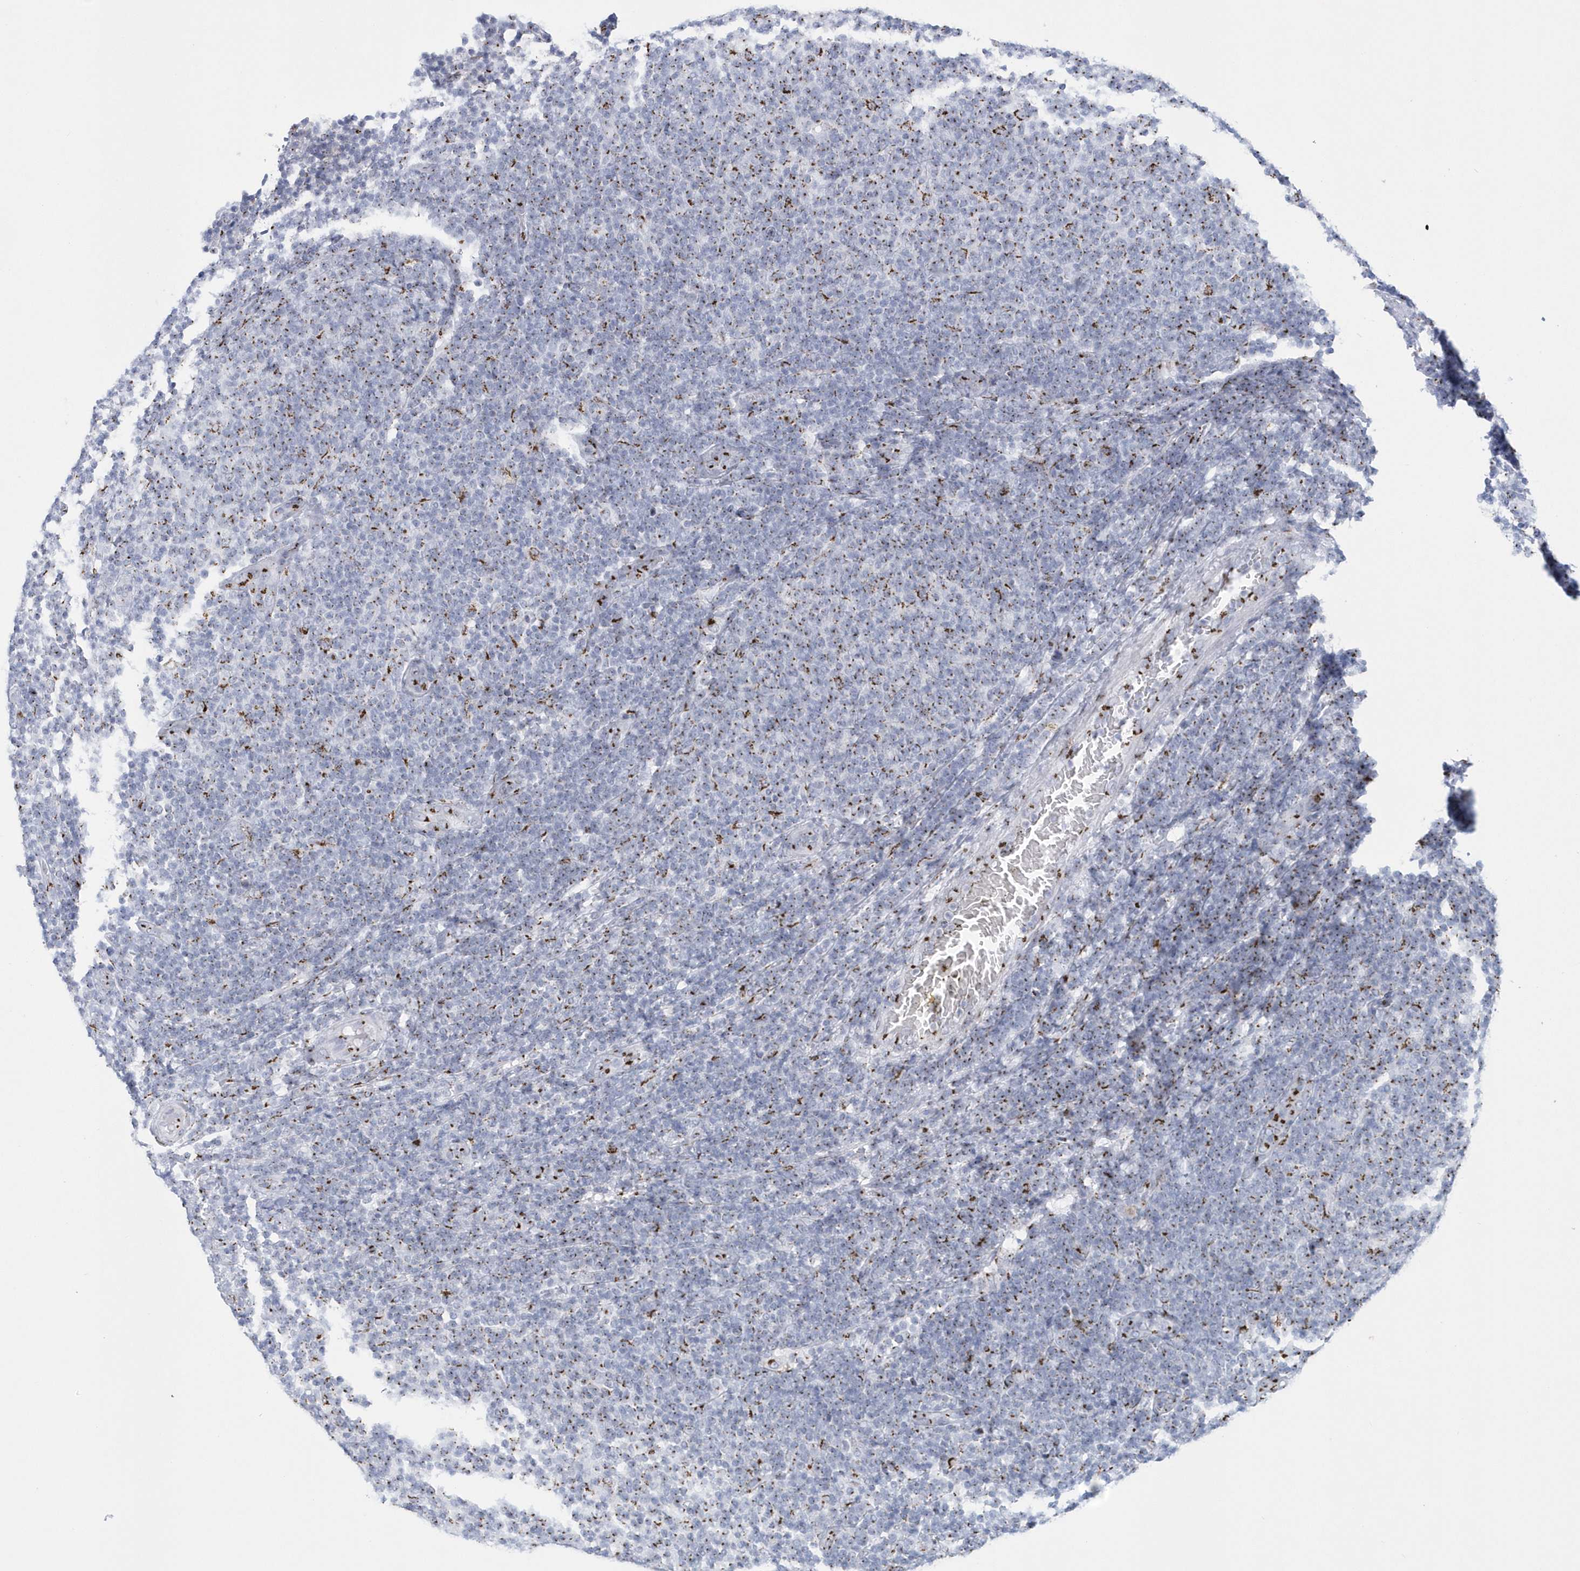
{"staining": {"intensity": "moderate", "quantity": "<25%", "location": "cytoplasmic/membranous"}, "tissue": "lymphoma", "cell_type": "Tumor cells", "image_type": "cancer", "snomed": [{"axis": "morphology", "description": "Malignant lymphoma, non-Hodgkin's type, Low grade"}, {"axis": "topography", "description": "Lymph node"}], "caption": "The immunohistochemical stain labels moderate cytoplasmic/membranous expression in tumor cells of lymphoma tissue. Using DAB (3,3'-diaminobenzidine) (brown) and hematoxylin (blue) stains, captured at high magnification using brightfield microscopy.", "gene": "SLX9", "patient": {"sex": "male", "age": 66}}